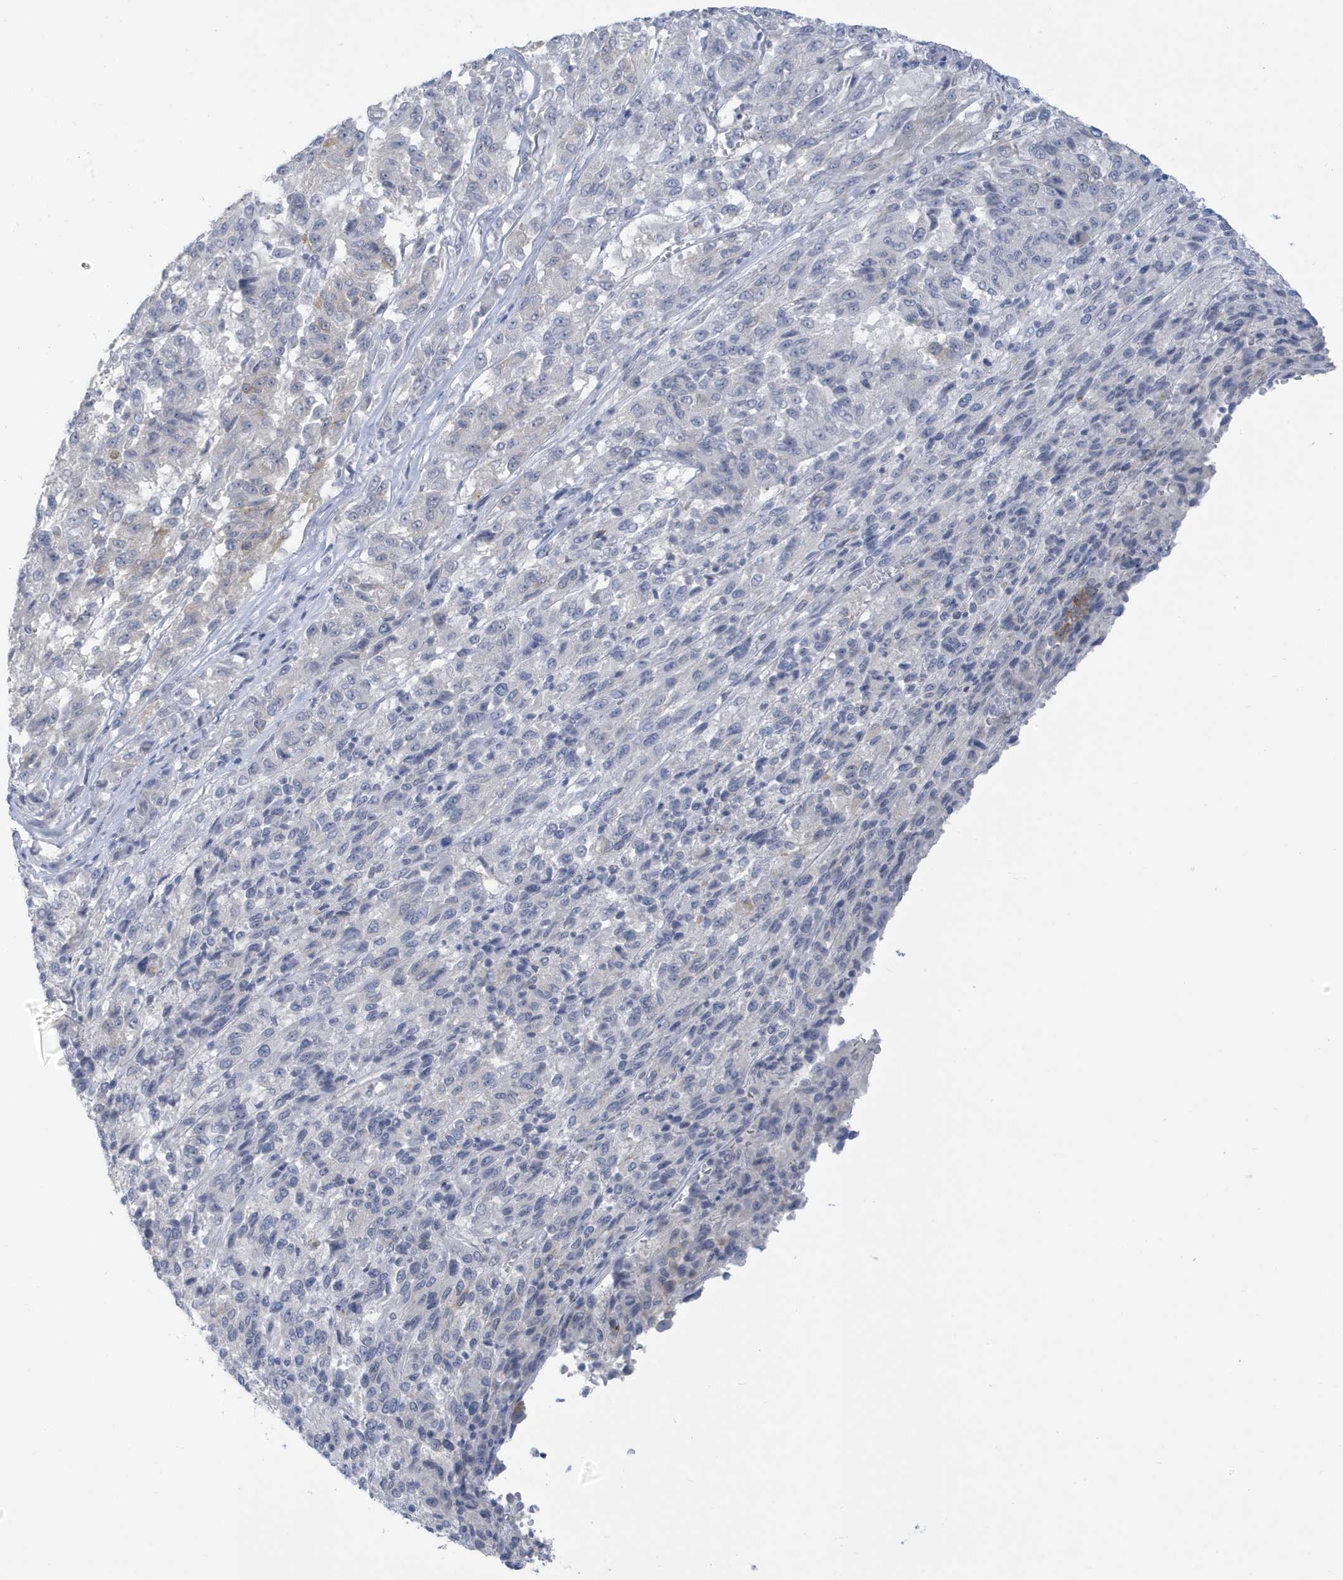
{"staining": {"intensity": "negative", "quantity": "none", "location": "none"}, "tissue": "melanoma", "cell_type": "Tumor cells", "image_type": "cancer", "snomed": [{"axis": "morphology", "description": "Malignant melanoma, Metastatic site"}, {"axis": "topography", "description": "Lung"}], "caption": "Photomicrograph shows no protein positivity in tumor cells of melanoma tissue.", "gene": "PERM1", "patient": {"sex": "male", "age": 64}}